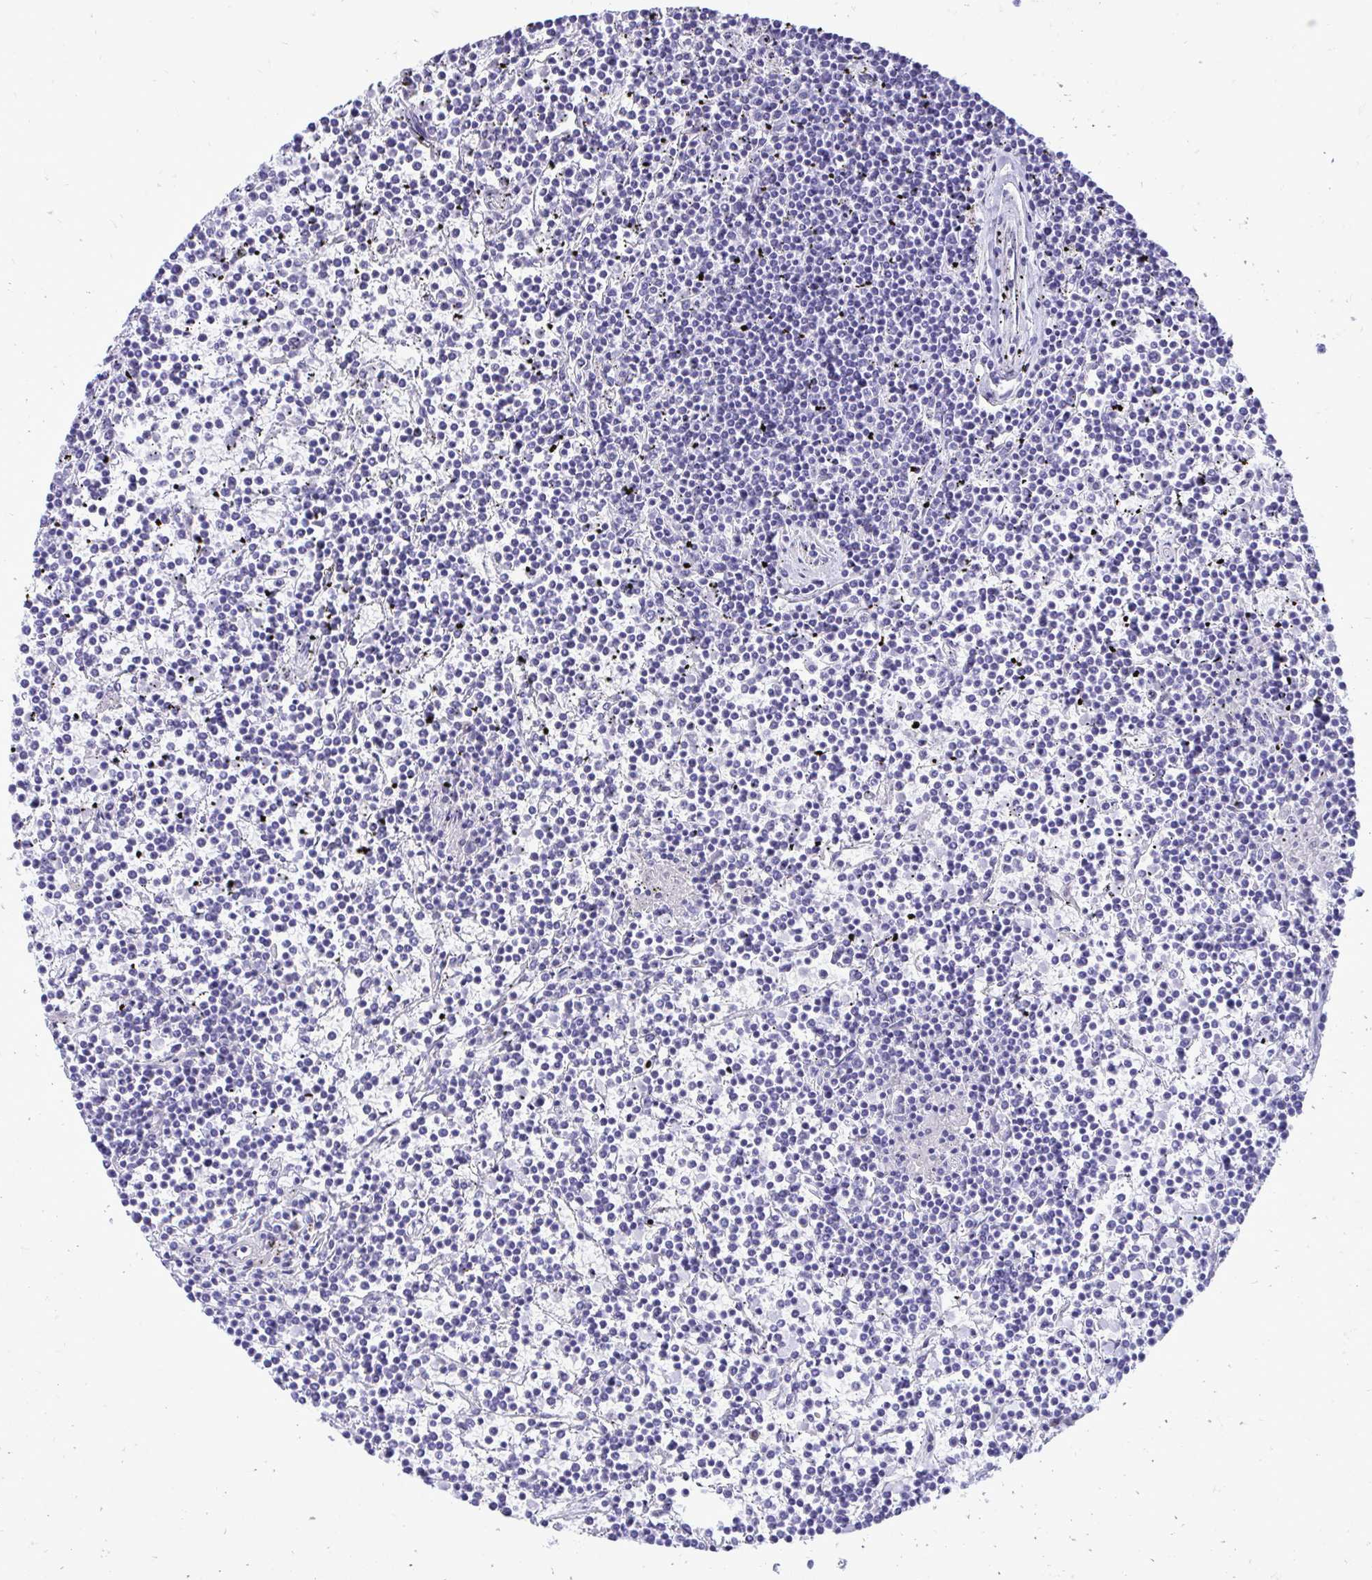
{"staining": {"intensity": "negative", "quantity": "none", "location": "none"}, "tissue": "lymphoma", "cell_type": "Tumor cells", "image_type": "cancer", "snomed": [{"axis": "morphology", "description": "Malignant lymphoma, non-Hodgkin's type, Low grade"}, {"axis": "topography", "description": "Spleen"}], "caption": "High power microscopy micrograph of an IHC micrograph of low-grade malignant lymphoma, non-Hodgkin's type, revealing no significant positivity in tumor cells. The staining is performed using DAB brown chromogen with nuclei counter-stained in using hematoxylin.", "gene": "ANKDD1B", "patient": {"sex": "female", "age": 19}}